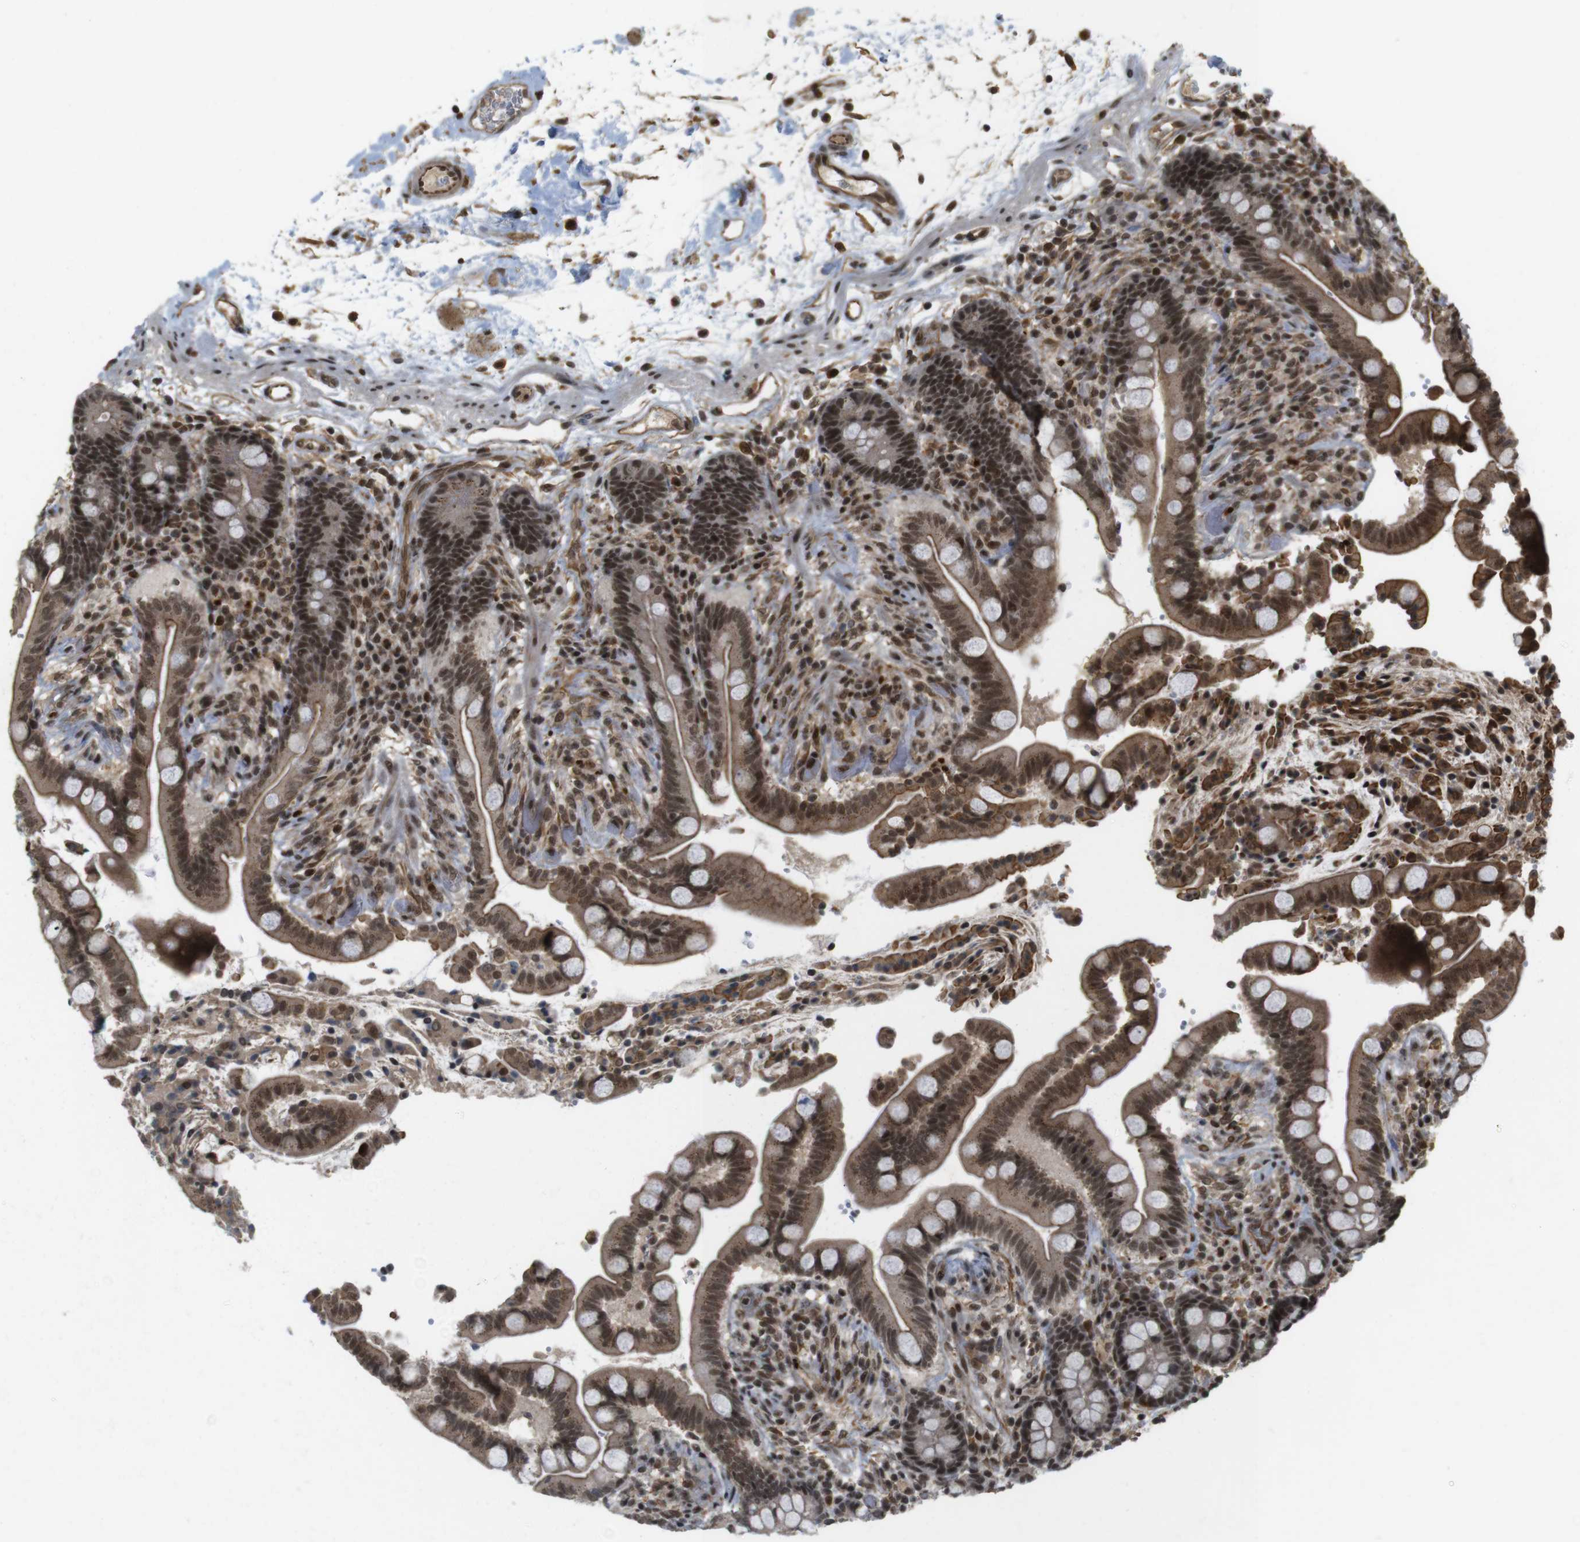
{"staining": {"intensity": "moderate", "quantity": ">75%", "location": "cytoplasmic/membranous"}, "tissue": "colon", "cell_type": "Endothelial cells", "image_type": "normal", "snomed": [{"axis": "morphology", "description": "Normal tissue, NOS"}, {"axis": "topography", "description": "Colon"}], "caption": "Immunohistochemical staining of benign human colon displays medium levels of moderate cytoplasmic/membranous staining in about >75% of endothelial cells.", "gene": "SP2", "patient": {"sex": "male", "age": 73}}